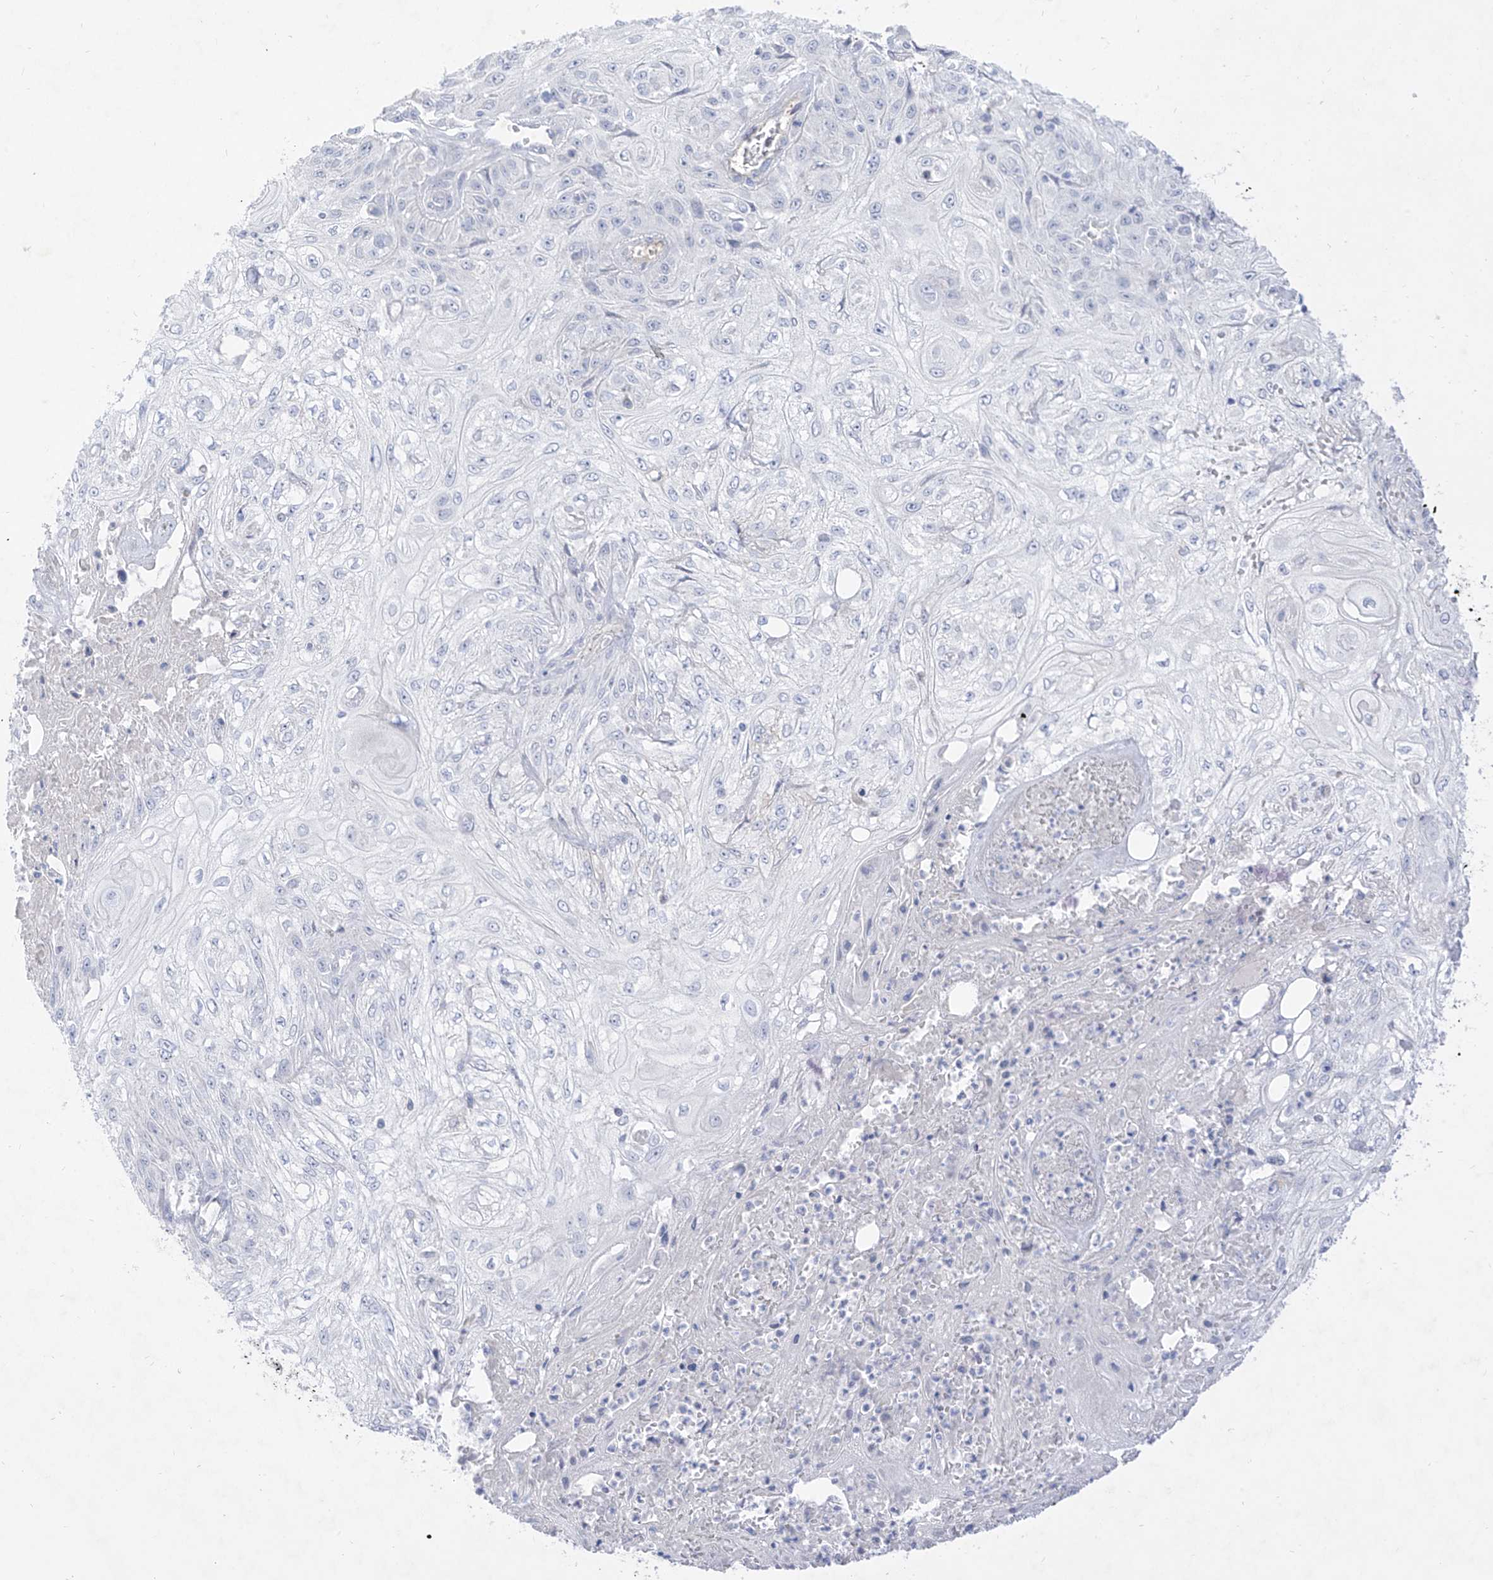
{"staining": {"intensity": "negative", "quantity": "none", "location": "none"}, "tissue": "skin cancer", "cell_type": "Tumor cells", "image_type": "cancer", "snomed": [{"axis": "morphology", "description": "Squamous cell carcinoma, NOS"}, {"axis": "morphology", "description": "Squamous cell carcinoma, metastatic, NOS"}, {"axis": "topography", "description": "Skin"}, {"axis": "topography", "description": "Lymph node"}], "caption": "An immunohistochemistry (IHC) micrograph of skin squamous cell carcinoma is shown. There is no staining in tumor cells of skin squamous cell carcinoma.", "gene": "TGM4", "patient": {"sex": "male", "age": 75}}